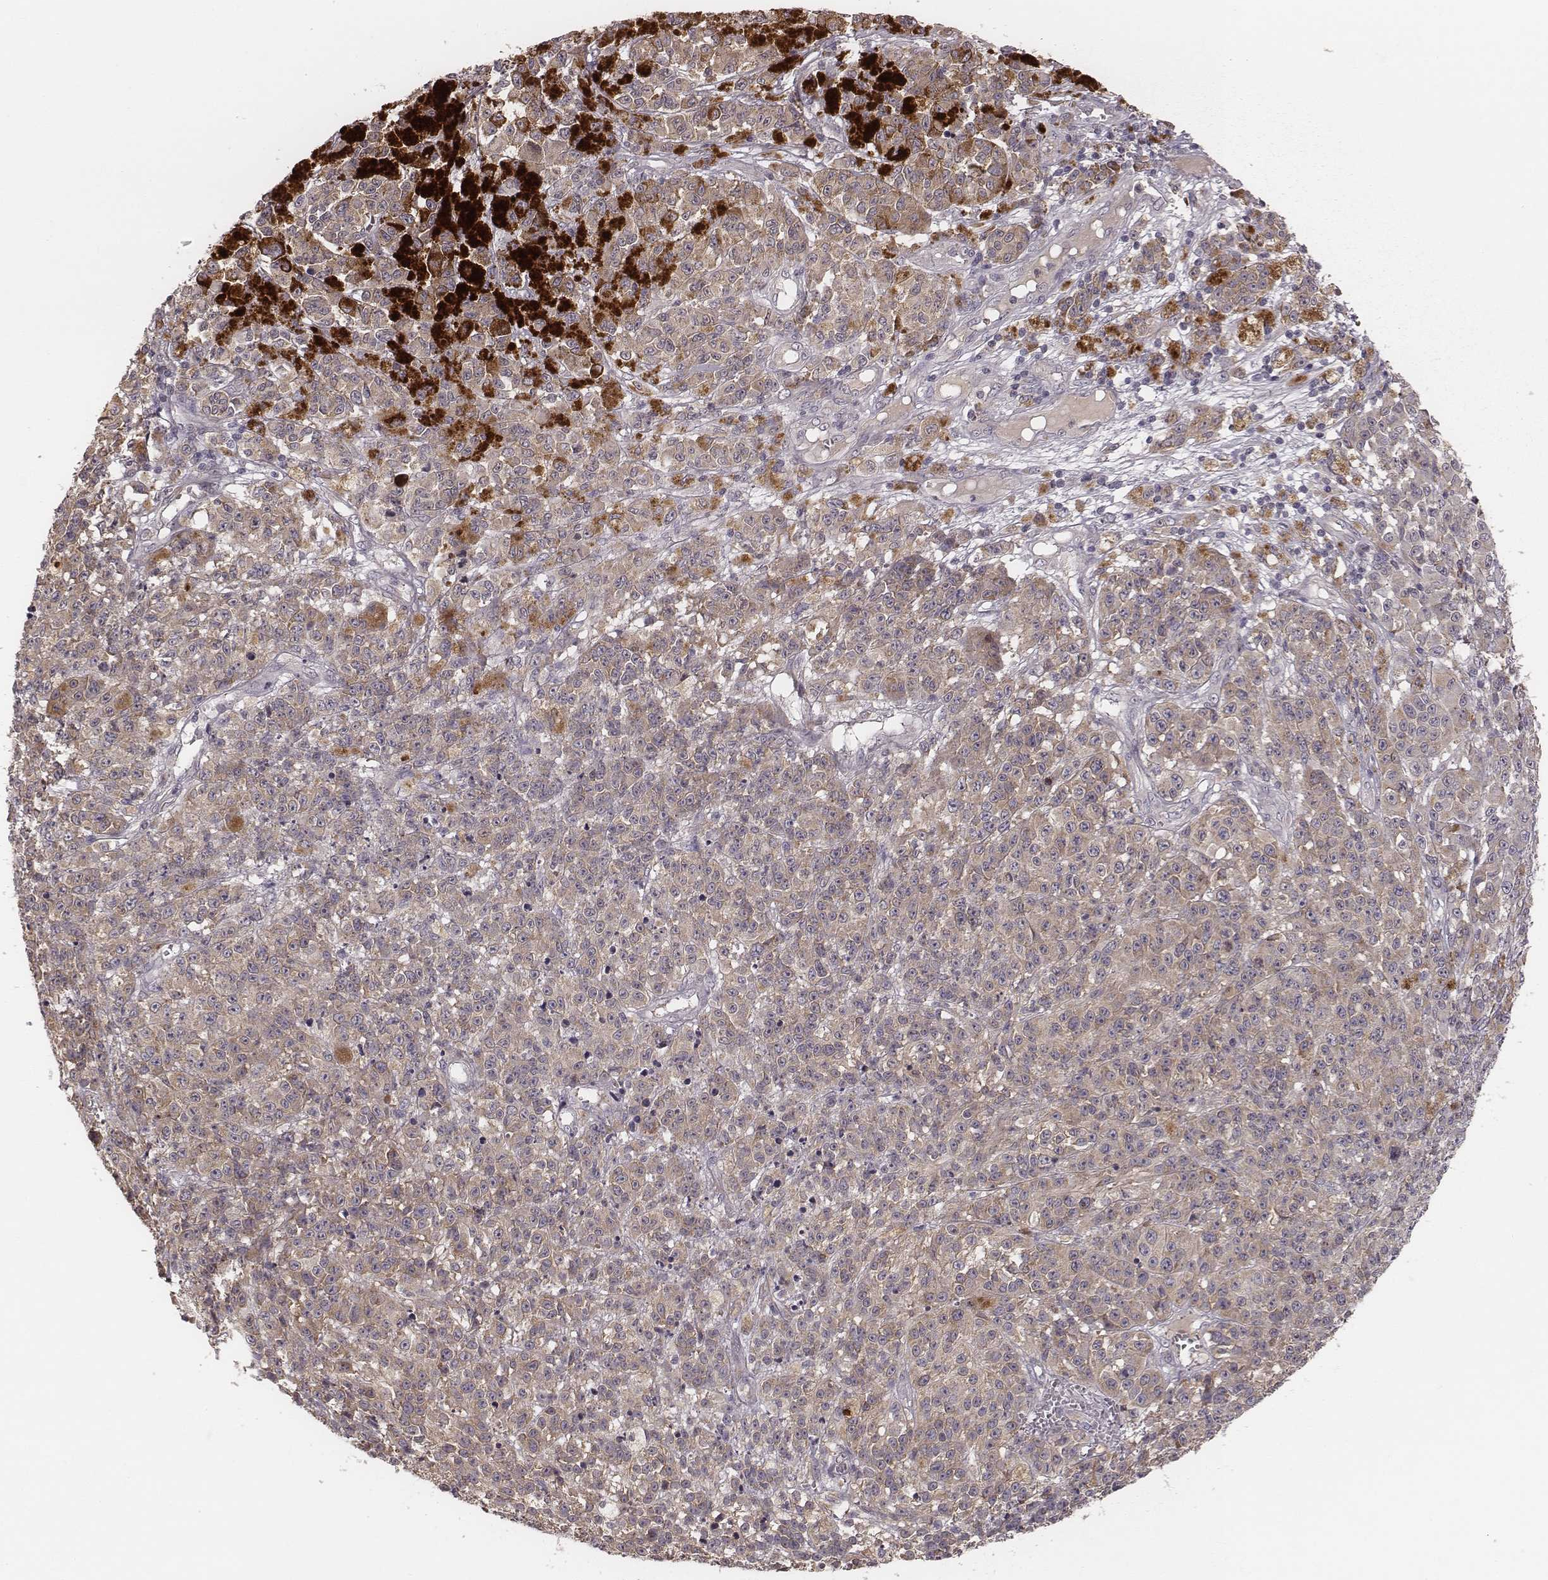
{"staining": {"intensity": "weak", "quantity": ">75%", "location": "cytoplasmic/membranous"}, "tissue": "melanoma", "cell_type": "Tumor cells", "image_type": "cancer", "snomed": [{"axis": "morphology", "description": "Malignant melanoma, NOS"}, {"axis": "topography", "description": "Skin"}], "caption": "Malignant melanoma stained for a protein exhibits weak cytoplasmic/membranous positivity in tumor cells.", "gene": "P2RX5", "patient": {"sex": "female", "age": 58}}